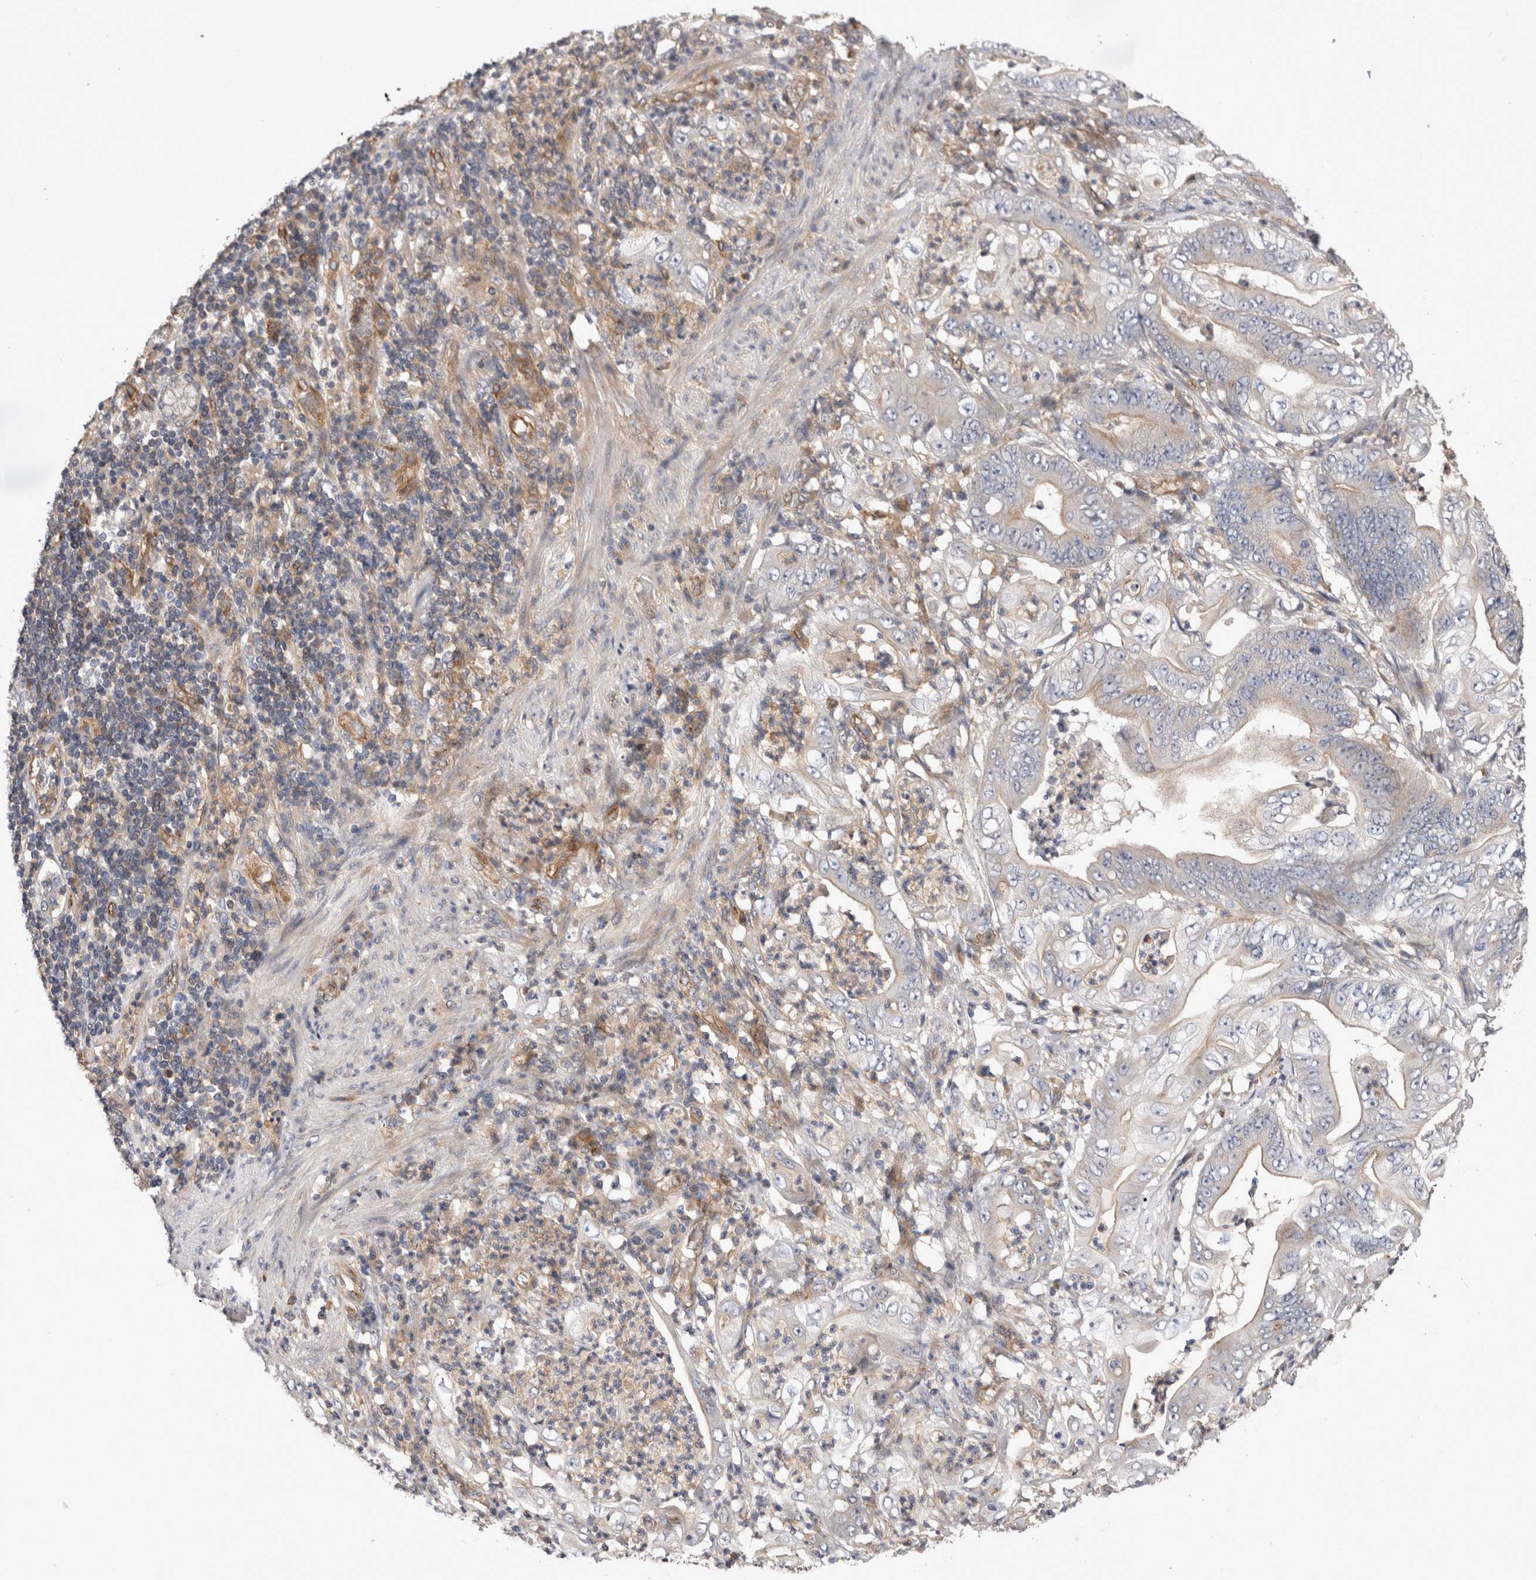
{"staining": {"intensity": "weak", "quantity": "<25%", "location": "cytoplasmic/membranous"}, "tissue": "stomach cancer", "cell_type": "Tumor cells", "image_type": "cancer", "snomed": [{"axis": "morphology", "description": "Adenocarcinoma, NOS"}, {"axis": "topography", "description": "Stomach"}], "caption": "A high-resolution image shows immunohistochemistry (IHC) staining of adenocarcinoma (stomach), which demonstrates no significant staining in tumor cells.", "gene": "BNIP2", "patient": {"sex": "female", "age": 73}}